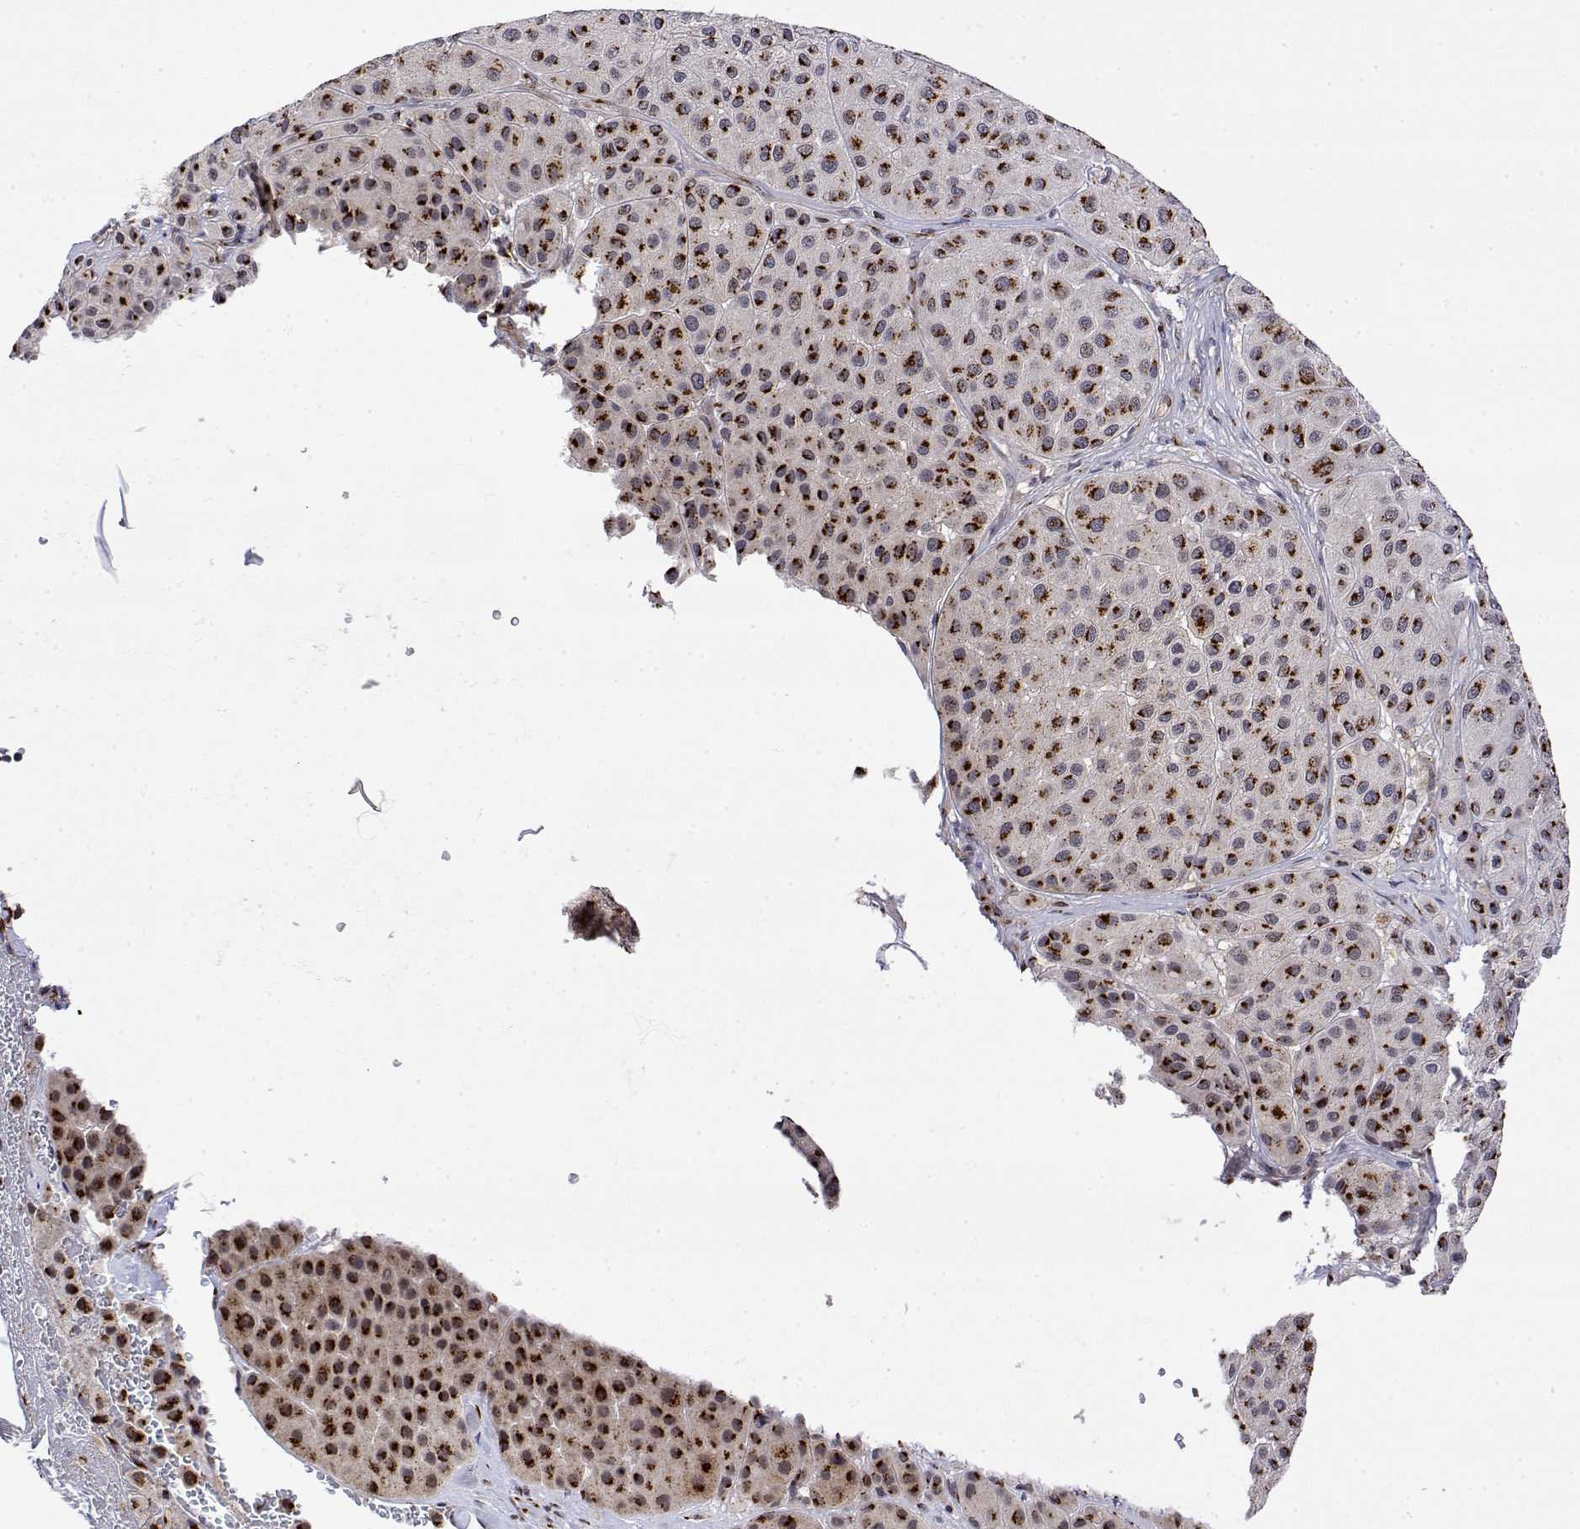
{"staining": {"intensity": "strong", "quantity": ">75%", "location": "cytoplasmic/membranous"}, "tissue": "melanoma", "cell_type": "Tumor cells", "image_type": "cancer", "snomed": [{"axis": "morphology", "description": "Malignant melanoma, Metastatic site"}, {"axis": "topography", "description": "Smooth muscle"}], "caption": "Immunohistochemistry histopathology image of neoplastic tissue: human malignant melanoma (metastatic site) stained using IHC reveals high levels of strong protein expression localized specifically in the cytoplasmic/membranous of tumor cells, appearing as a cytoplasmic/membranous brown color.", "gene": "YIPF3", "patient": {"sex": "male", "age": 41}}